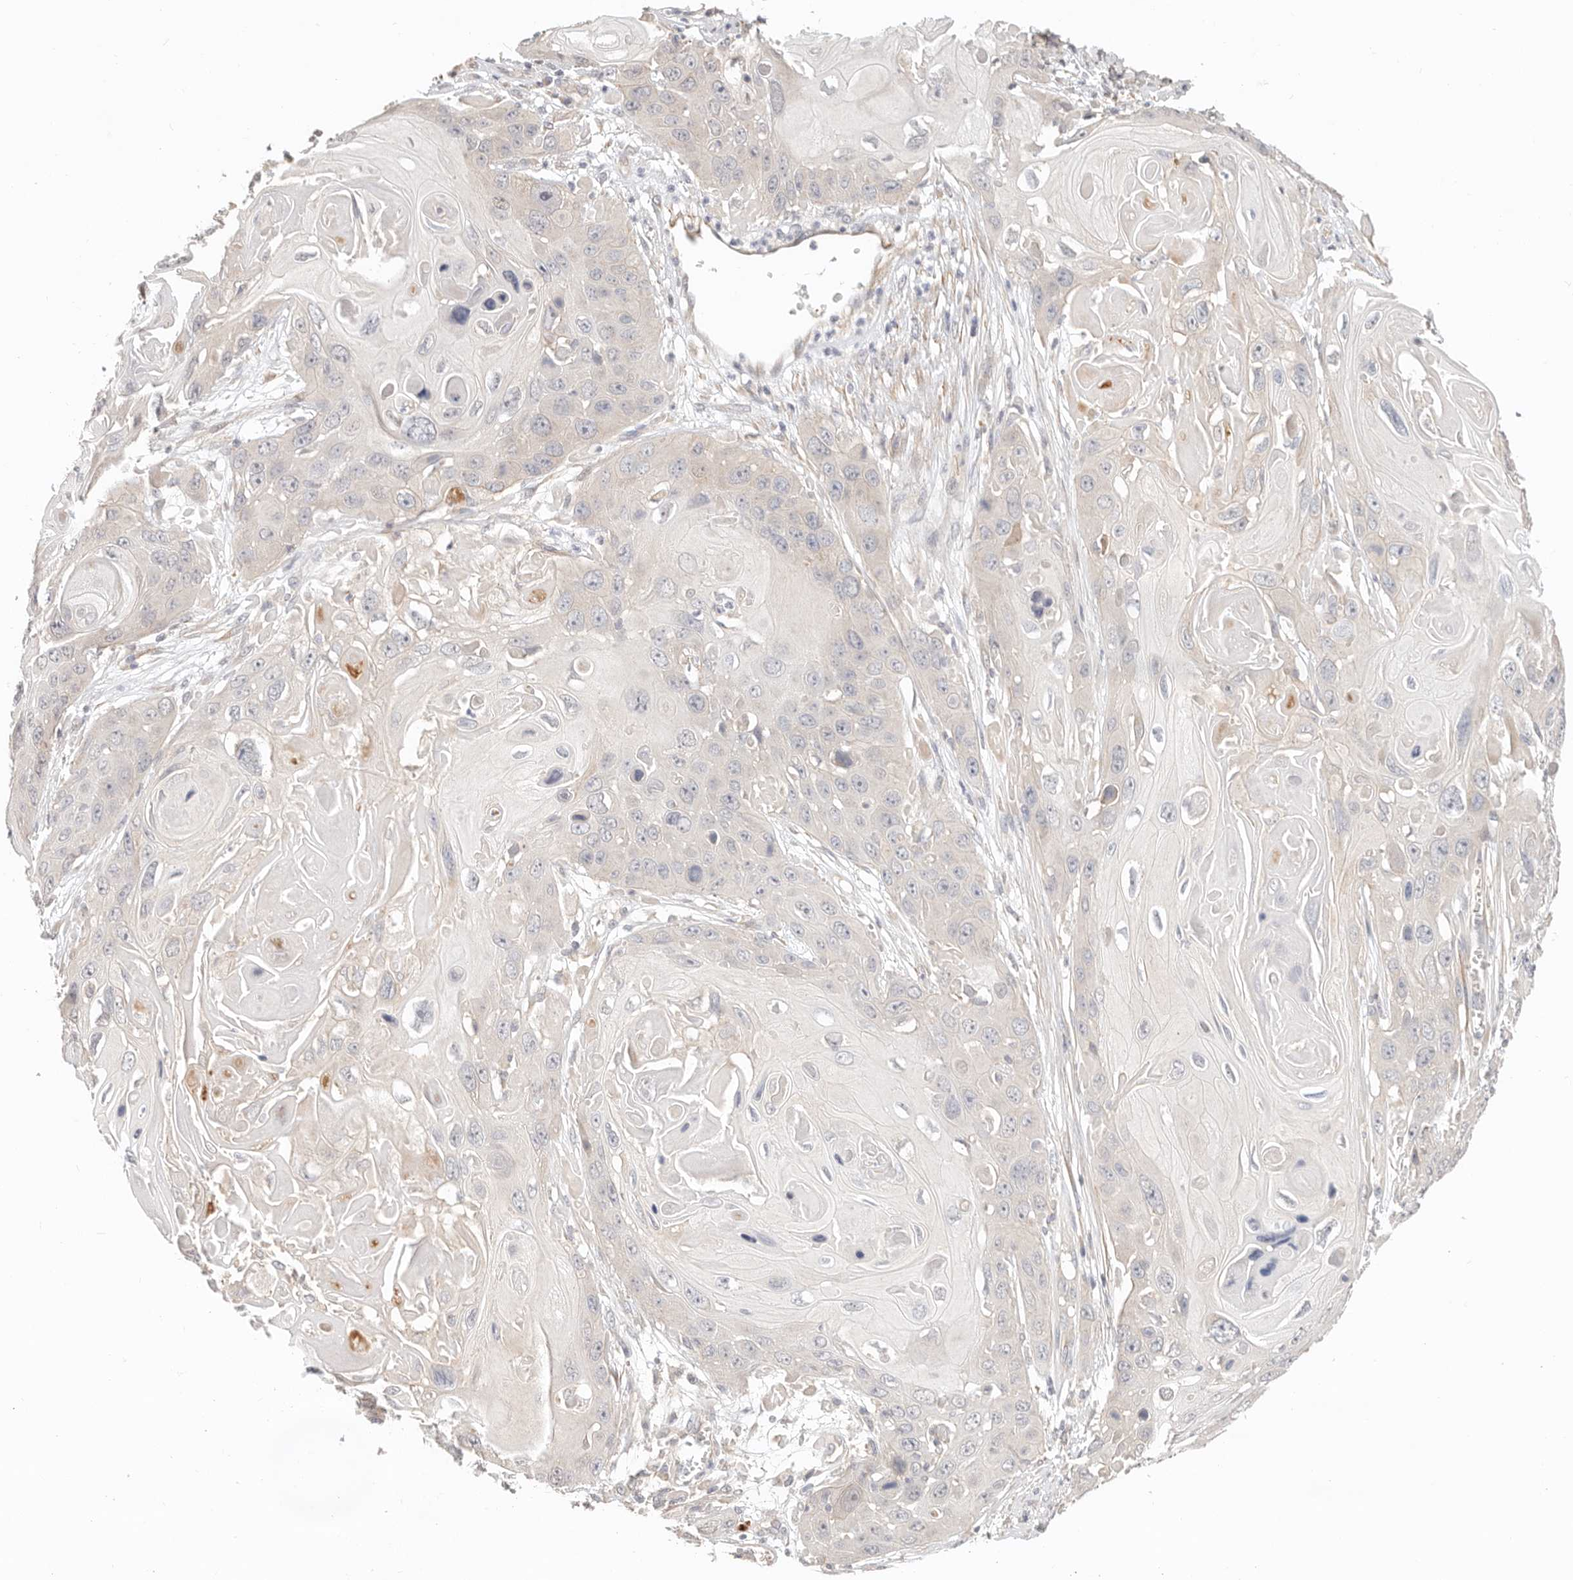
{"staining": {"intensity": "negative", "quantity": "none", "location": "none"}, "tissue": "skin cancer", "cell_type": "Tumor cells", "image_type": "cancer", "snomed": [{"axis": "morphology", "description": "Squamous cell carcinoma, NOS"}, {"axis": "topography", "description": "Skin"}], "caption": "Histopathology image shows no significant protein positivity in tumor cells of squamous cell carcinoma (skin). (DAB (3,3'-diaminobenzidine) immunohistochemistry (IHC) visualized using brightfield microscopy, high magnification).", "gene": "ZRANB1", "patient": {"sex": "male", "age": 55}}